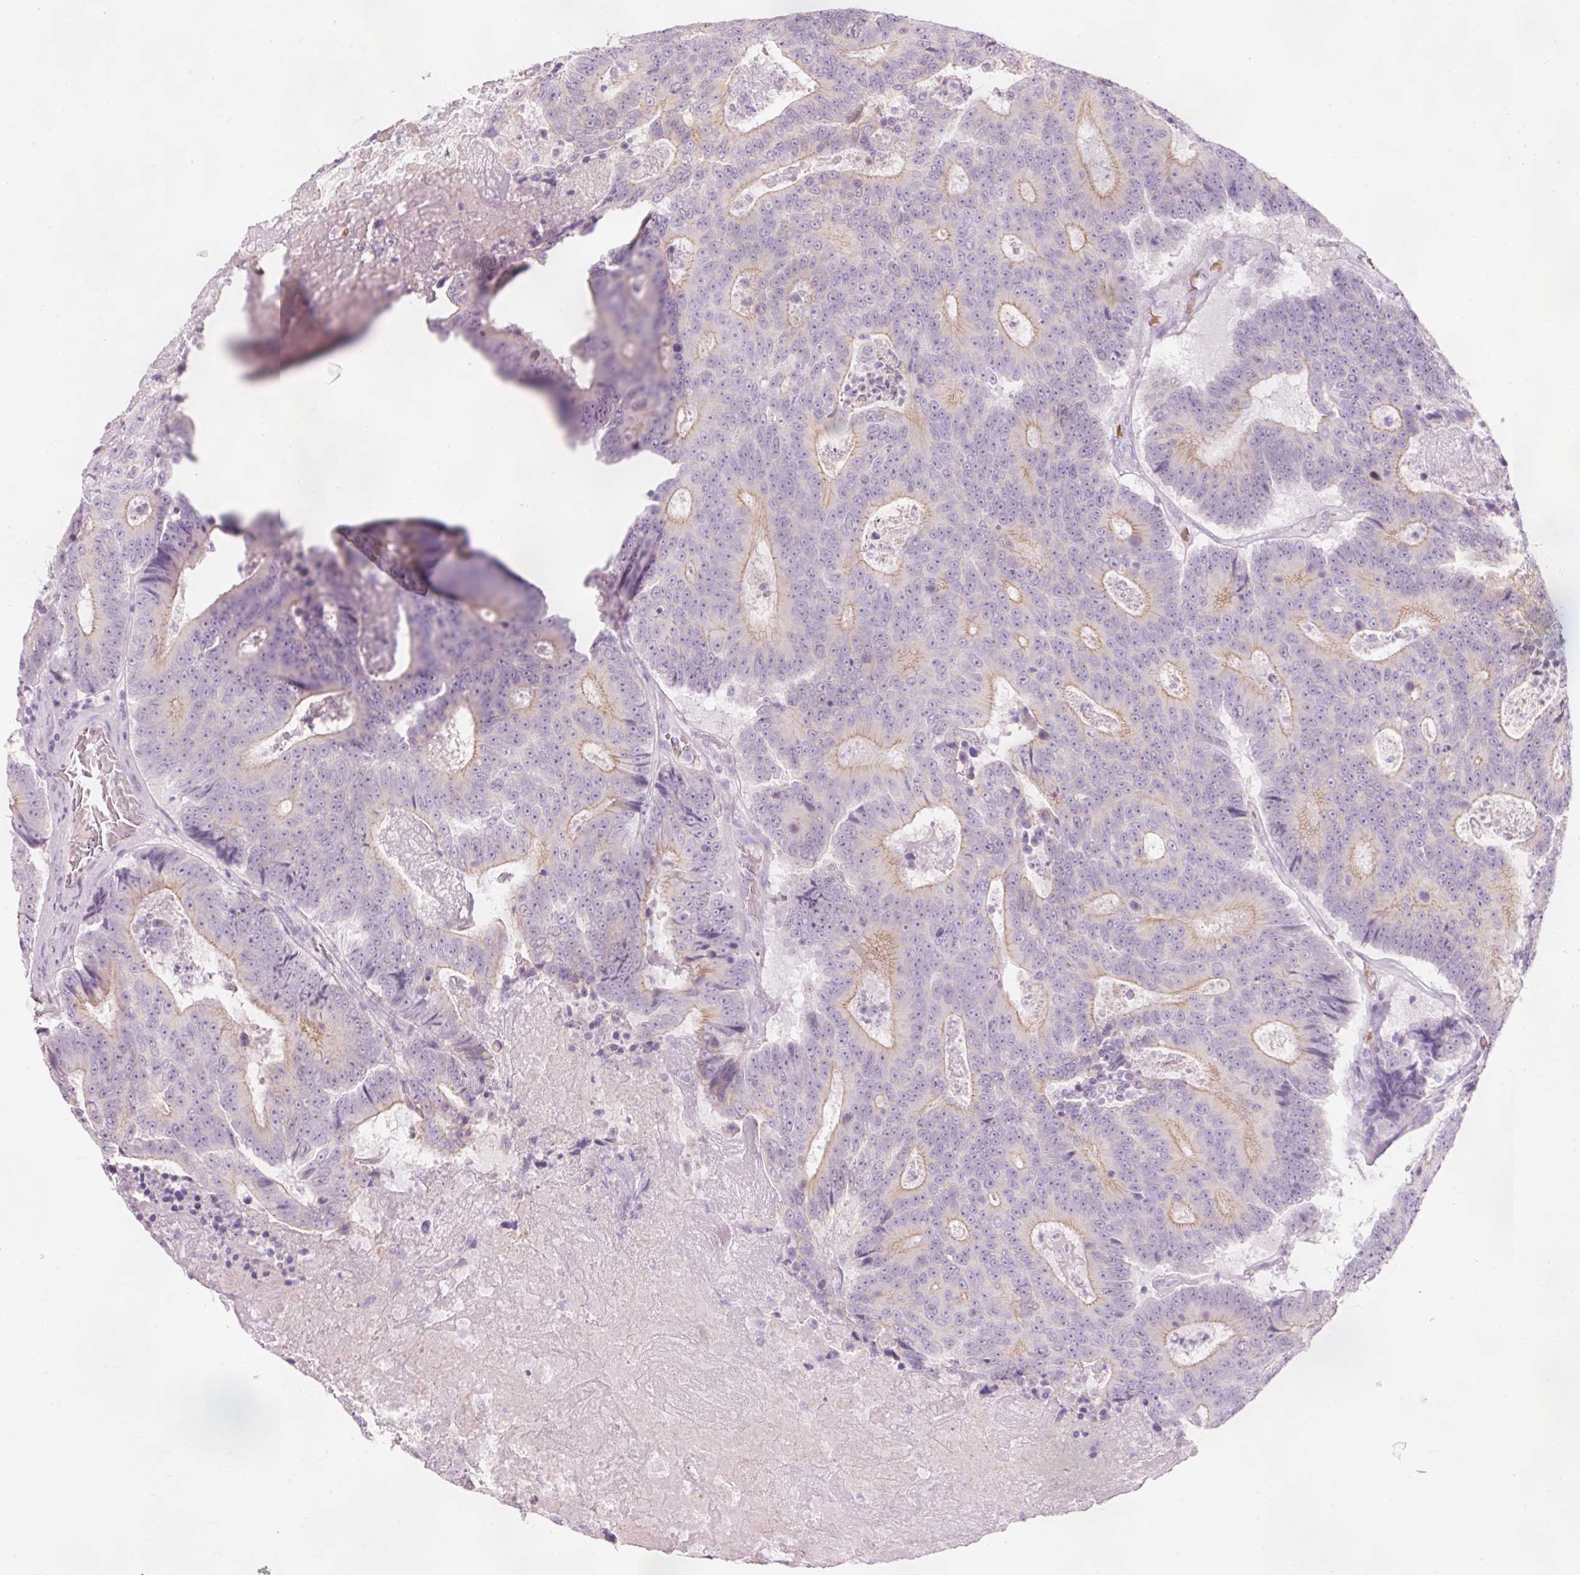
{"staining": {"intensity": "weak", "quantity": "25%-75%", "location": "cytoplasmic/membranous"}, "tissue": "colorectal cancer", "cell_type": "Tumor cells", "image_type": "cancer", "snomed": [{"axis": "morphology", "description": "Adenocarcinoma, NOS"}, {"axis": "topography", "description": "Colon"}], "caption": "IHC micrograph of neoplastic tissue: colorectal adenocarcinoma stained using immunohistochemistry exhibits low levels of weak protein expression localized specifically in the cytoplasmic/membranous of tumor cells, appearing as a cytoplasmic/membranous brown color.", "gene": "DHRS11", "patient": {"sex": "male", "age": 83}}